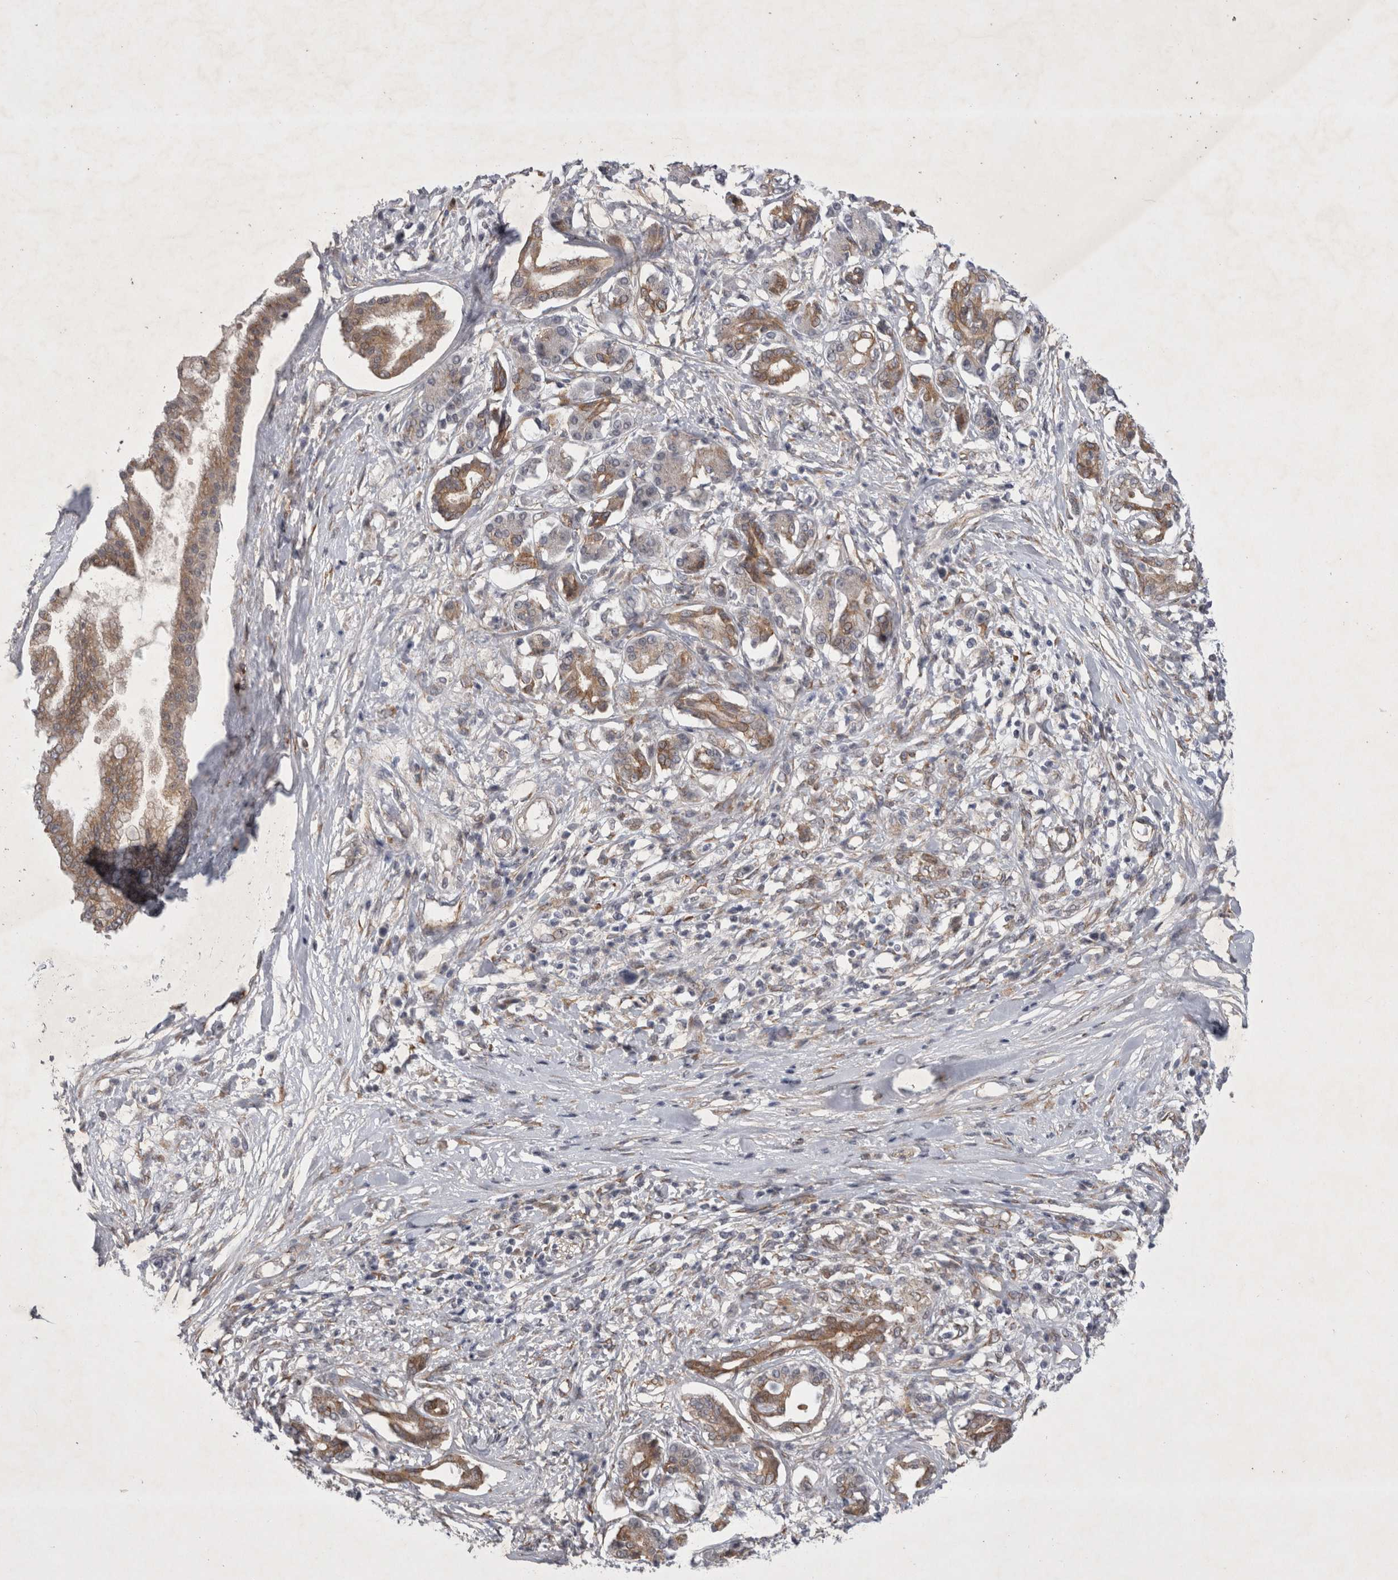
{"staining": {"intensity": "weak", "quantity": ">75%", "location": "cytoplasmic/membranous"}, "tissue": "pancreatic cancer", "cell_type": "Tumor cells", "image_type": "cancer", "snomed": [{"axis": "morphology", "description": "Adenocarcinoma, NOS"}, {"axis": "topography", "description": "Pancreas"}], "caption": "Immunohistochemical staining of human pancreatic cancer displays low levels of weak cytoplasmic/membranous staining in about >75% of tumor cells.", "gene": "PARP11", "patient": {"sex": "female", "age": 56}}